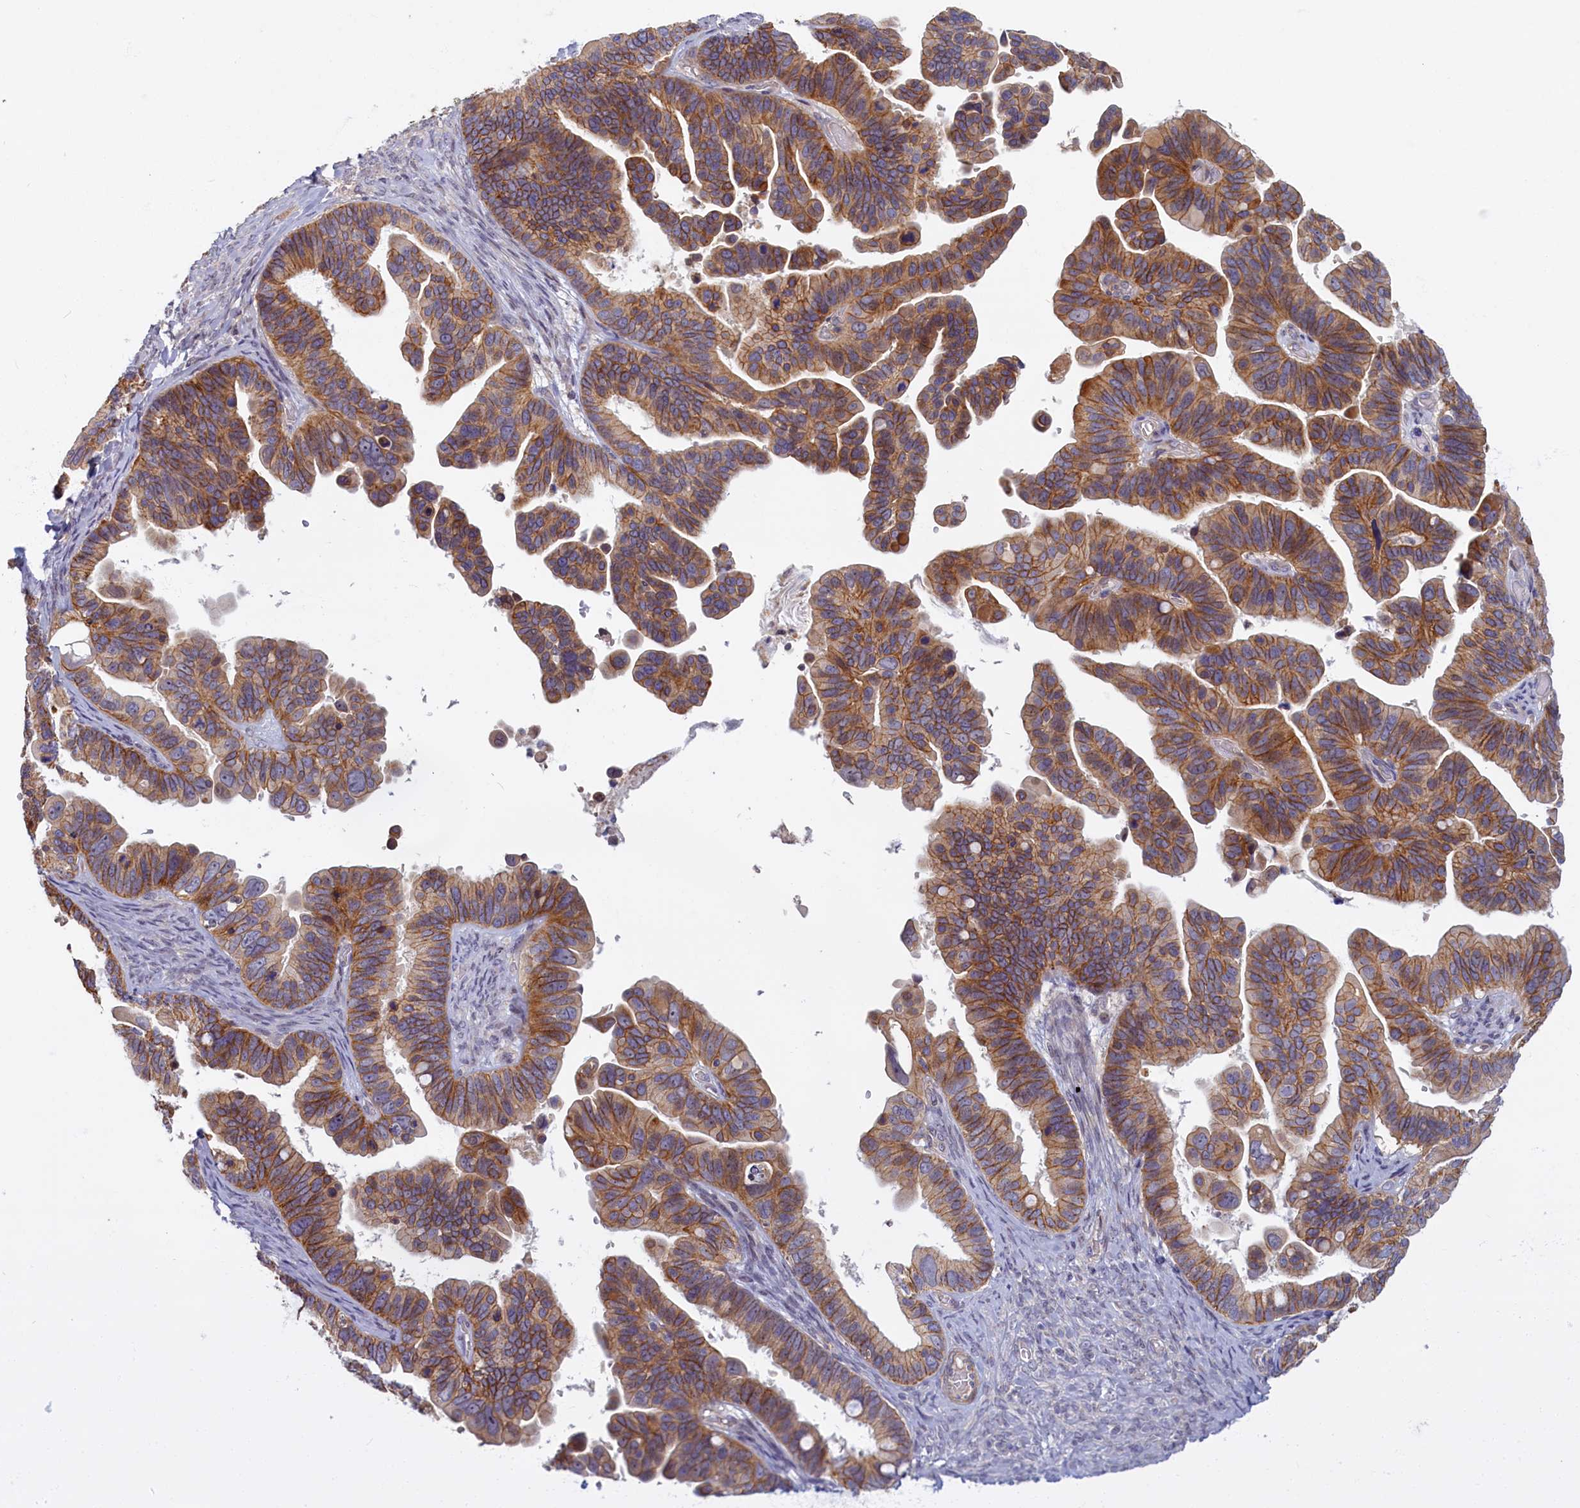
{"staining": {"intensity": "moderate", "quantity": ">75%", "location": "cytoplasmic/membranous"}, "tissue": "ovarian cancer", "cell_type": "Tumor cells", "image_type": "cancer", "snomed": [{"axis": "morphology", "description": "Cystadenocarcinoma, serous, NOS"}, {"axis": "topography", "description": "Ovary"}], "caption": "Moderate cytoplasmic/membranous positivity is identified in approximately >75% of tumor cells in ovarian cancer.", "gene": "TRPM4", "patient": {"sex": "female", "age": 56}}